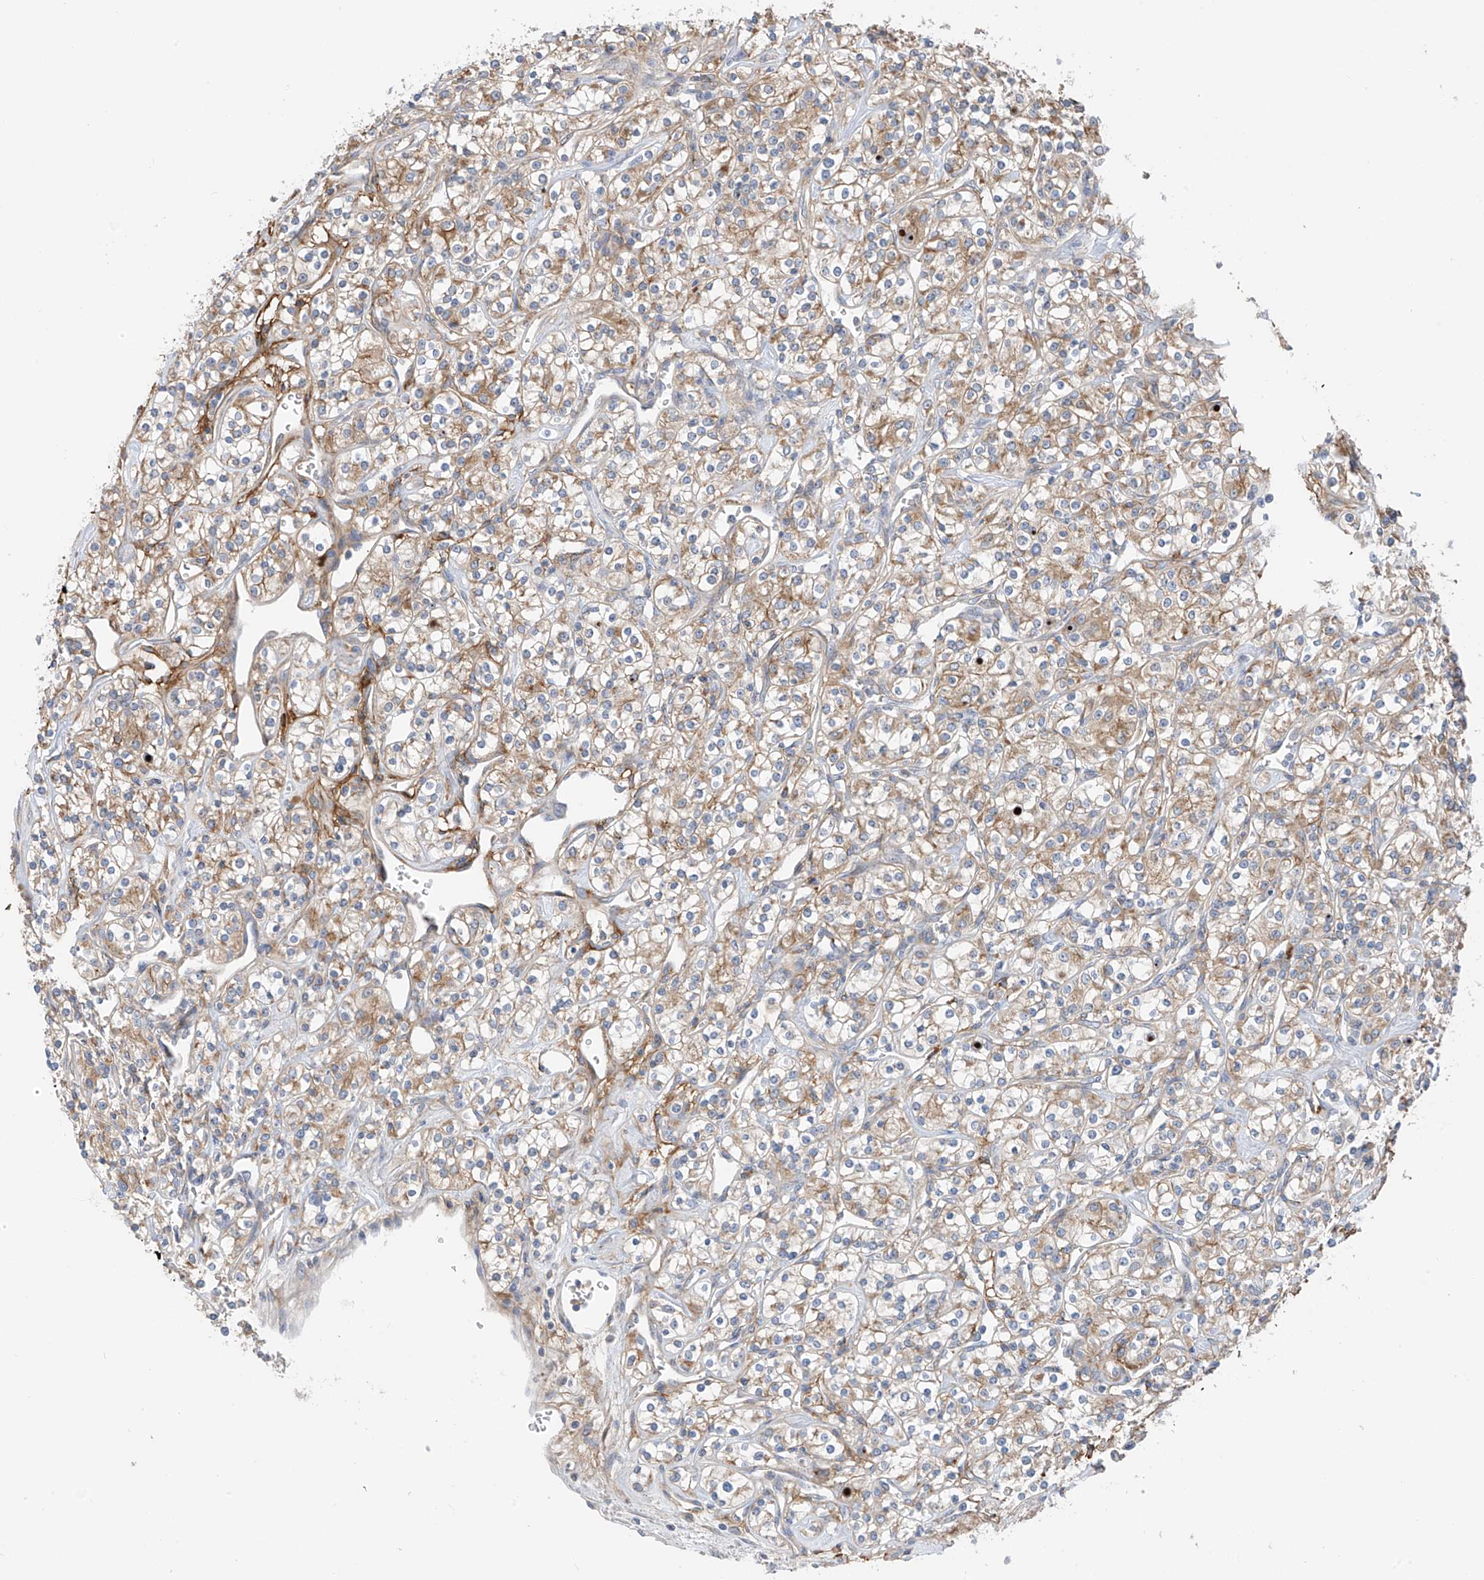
{"staining": {"intensity": "moderate", "quantity": "25%-75%", "location": "cytoplasmic/membranous"}, "tissue": "renal cancer", "cell_type": "Tumor cells", "image_type": "cancer", "snomed": [{"axis": "morphology", "description": "Adenocarcinoma, NOS"}, {"axis": "topography", "description": "Kidney"}], "caption": "Human renal cancer stained for a protein (brown) shows moderate cytoplasmic/membranous positive staining in approximately 25%-75% of tumor cells.", "gene": "REC8", "patient": {"sex": "male", "age": 77}}